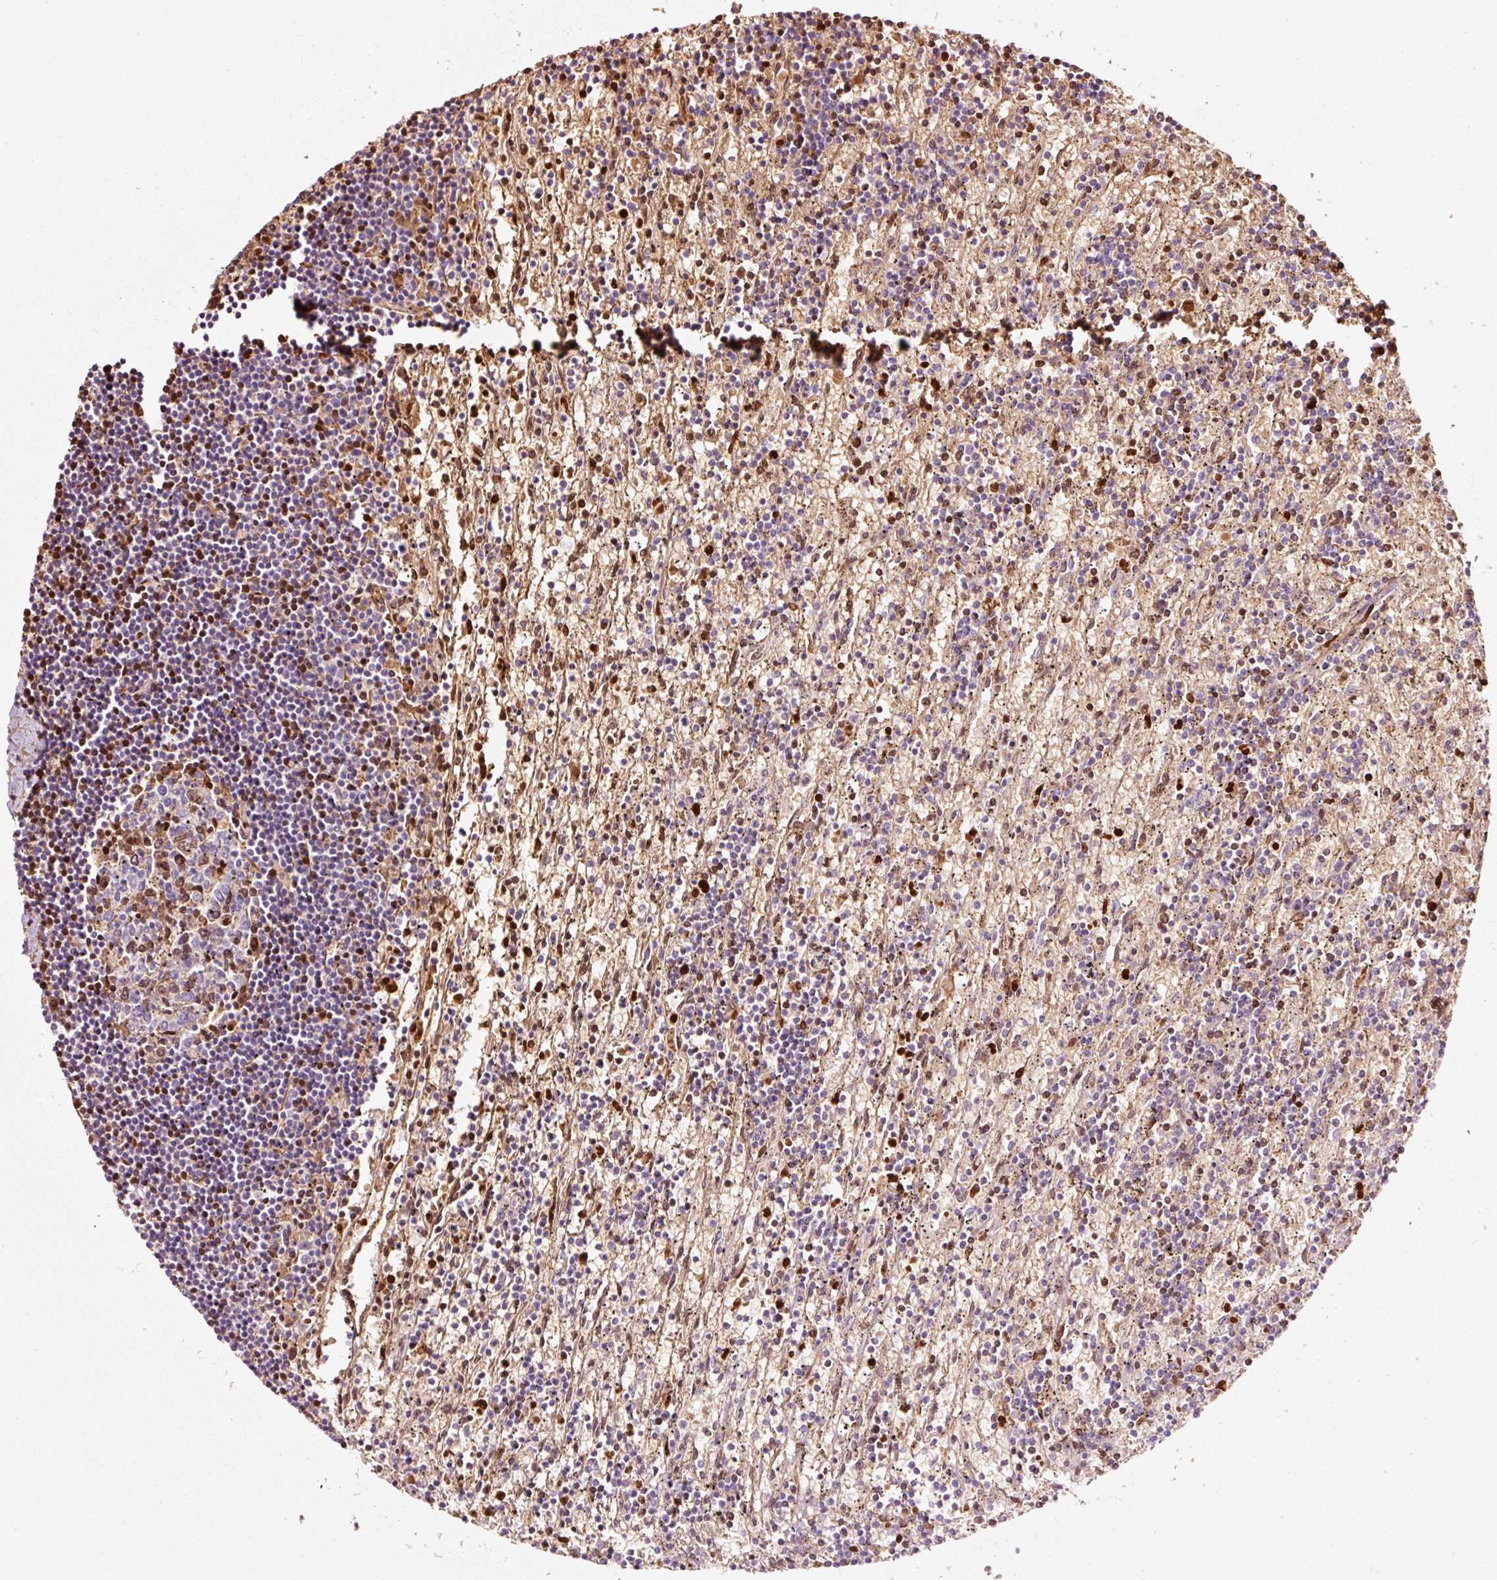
{"staining": {"intensity": "negative", "quantity": "none", "location": "none"}, "tissue": "lymphoma", "cell_type": "Tumor cells", "image_type": "cancer", "snomed": [{"axis": "morphology", "description": "Malignant lymphoma, non-Hodgkin's type, Low grade"}, {"axis": "topography", "description": "Spleen"}], "caption": "High magnification brightfield microscopy of lymphoma stained with DAB (3,3'-diaminobenzidine) (brown) and counterstained with hematoxylin (blue): tumor cells show no significant expression. (DAB (3,3'-diaminobenzidine) immunohistochemistry visualized using brightfield microscopy, high magnification).", "gene": "LDHAL6B", "patient": {"sex": "male", "age": 76}}